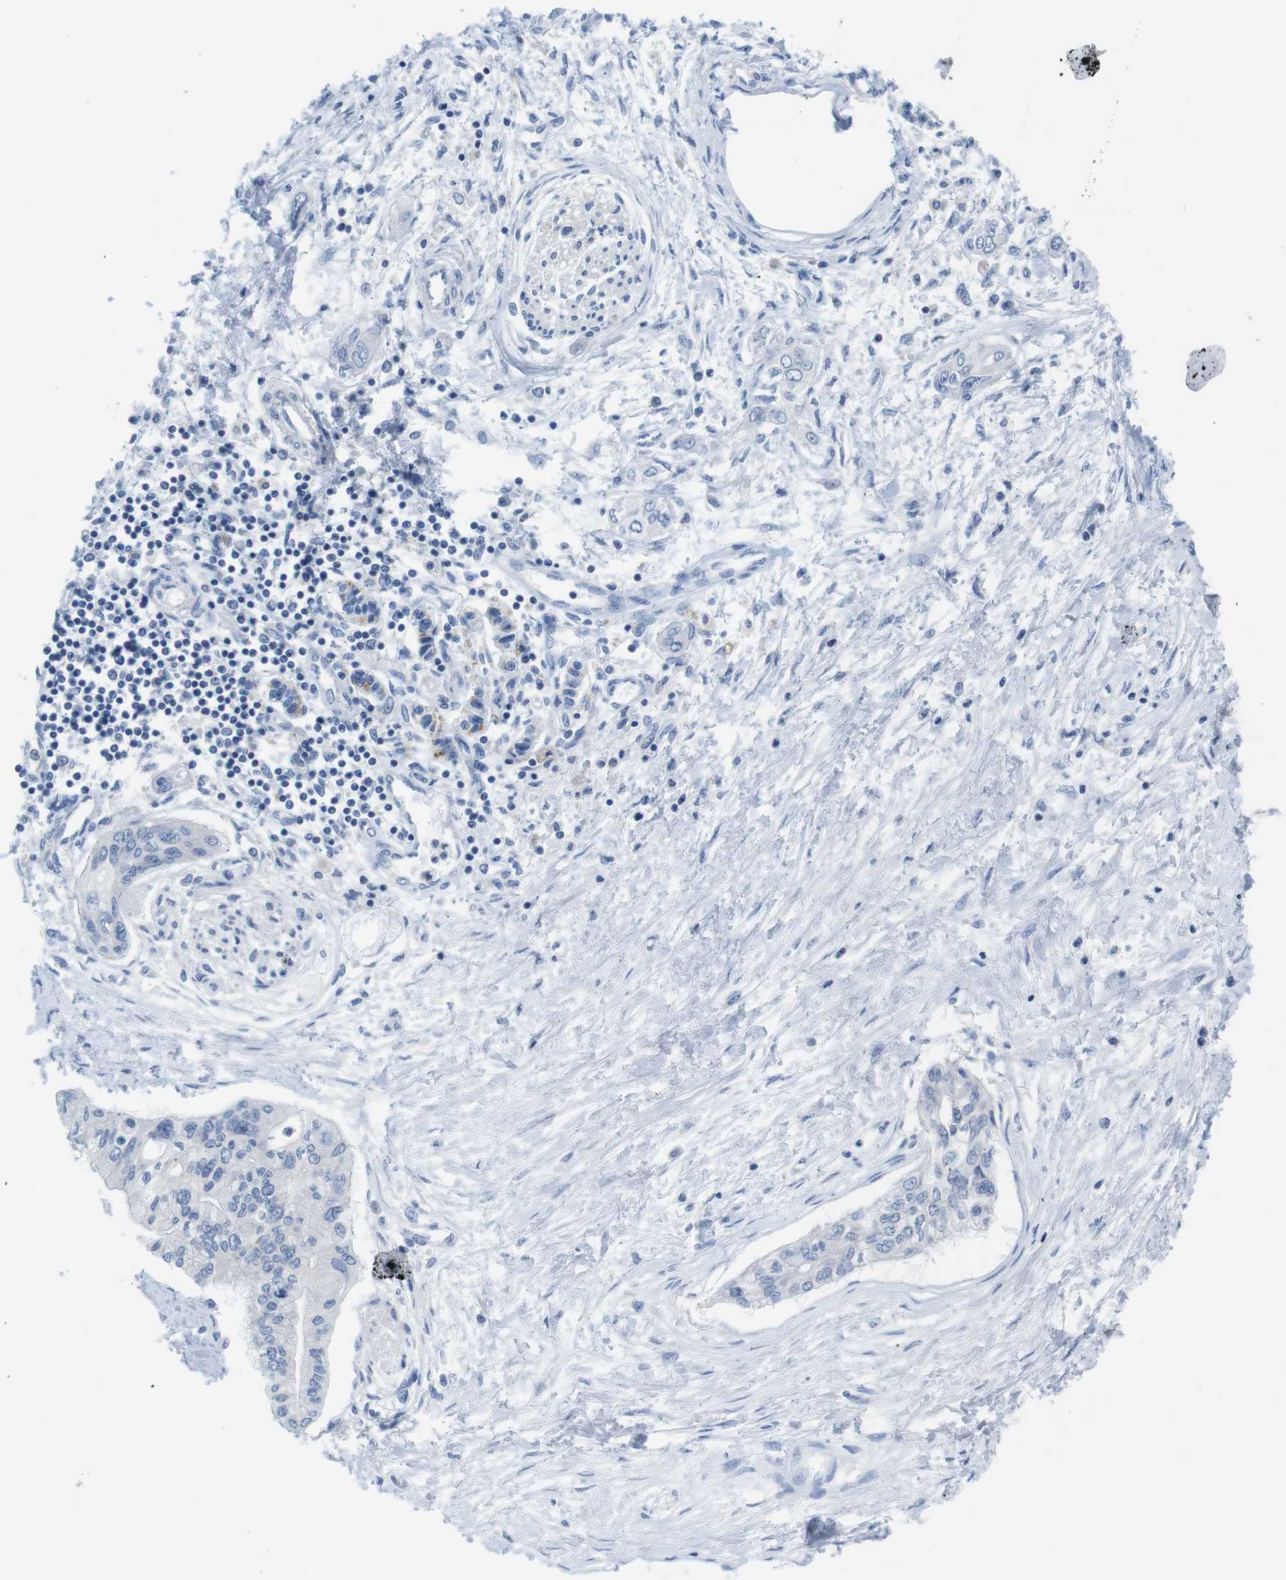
{"staining": {"intensity": "negative", "quantity": "none", "location": "none"}, "tissue": "pancreatic cancer", "cell_type": "Tumor cells", "image_type": "cancer", "snomed": [{"axis": "morphology", "description": "Adenocarcinoma, NOS"}, {"axis": "topography", "description": "Pancreas"}], "caption": "Human pancreatic cancer (adenocarcinoma) stained for a protein using IHC shows no expression in tumor cells.", "gene": "PIK3CD", "patient": {"sex": "female", "age": 77}}